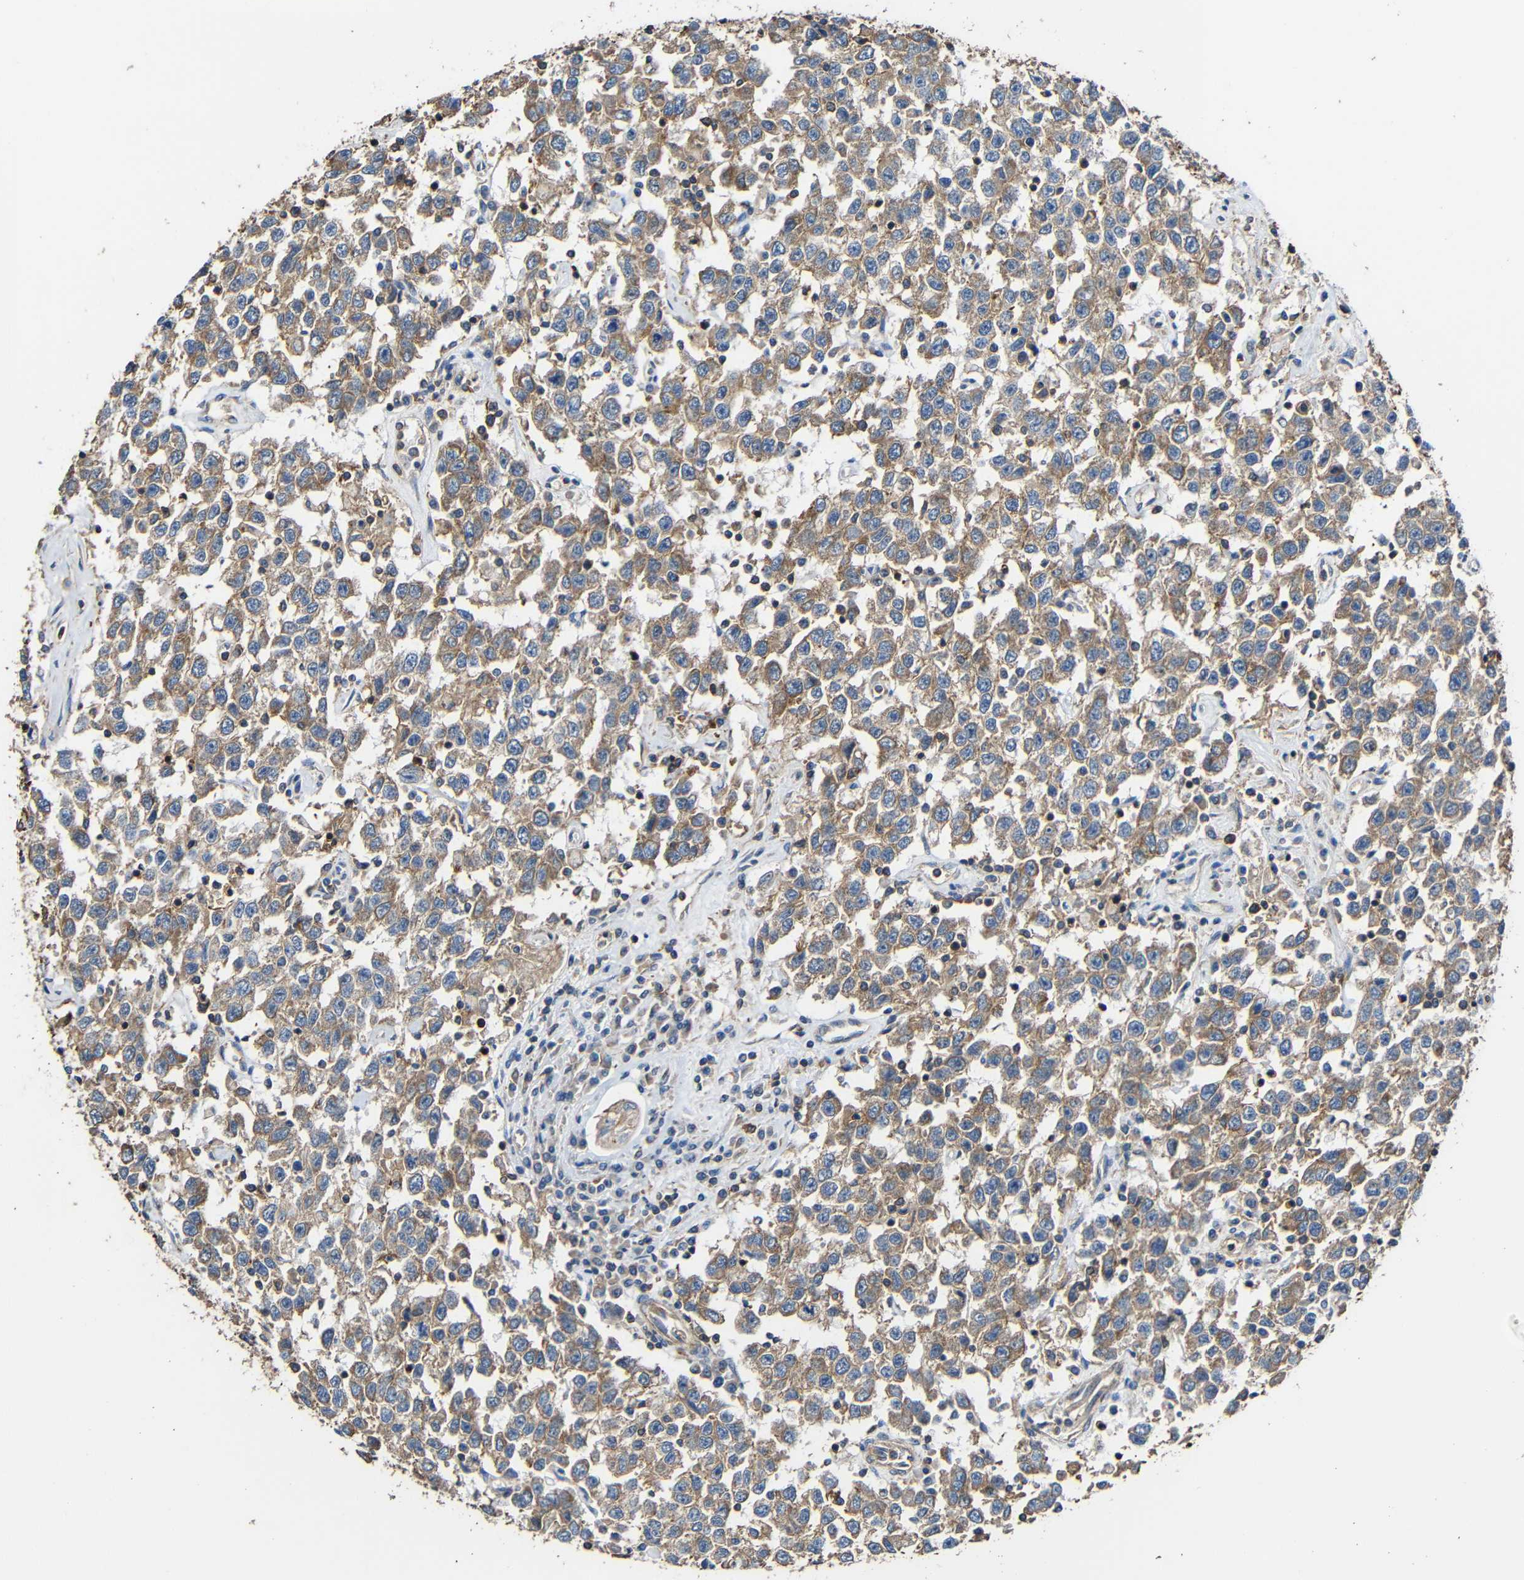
{"staining": {"intensity": "moderate", "quantity": ">75%", "location": "cytoplasmic/membranous"}, "tissue": "testis cancer", "cell_type": "Tumor cells", "image_type": "cancer", "snomed": [{"axis": "morphology", "description": "Seminoma, NOS"}, {"axis": "topography", "description": "Testis"}], "caption": "Moderate cytoplasmic/membranous protein expression is present in approximately >75% of tumor cells in testis seminoma. The protein of interest is stained brown, and the nuclei are stained in blue (DAB IHC with brightfield microscopy, high magnification).", "gene": "RHOT2", "patient": {"sex": "male", "age": 41}}